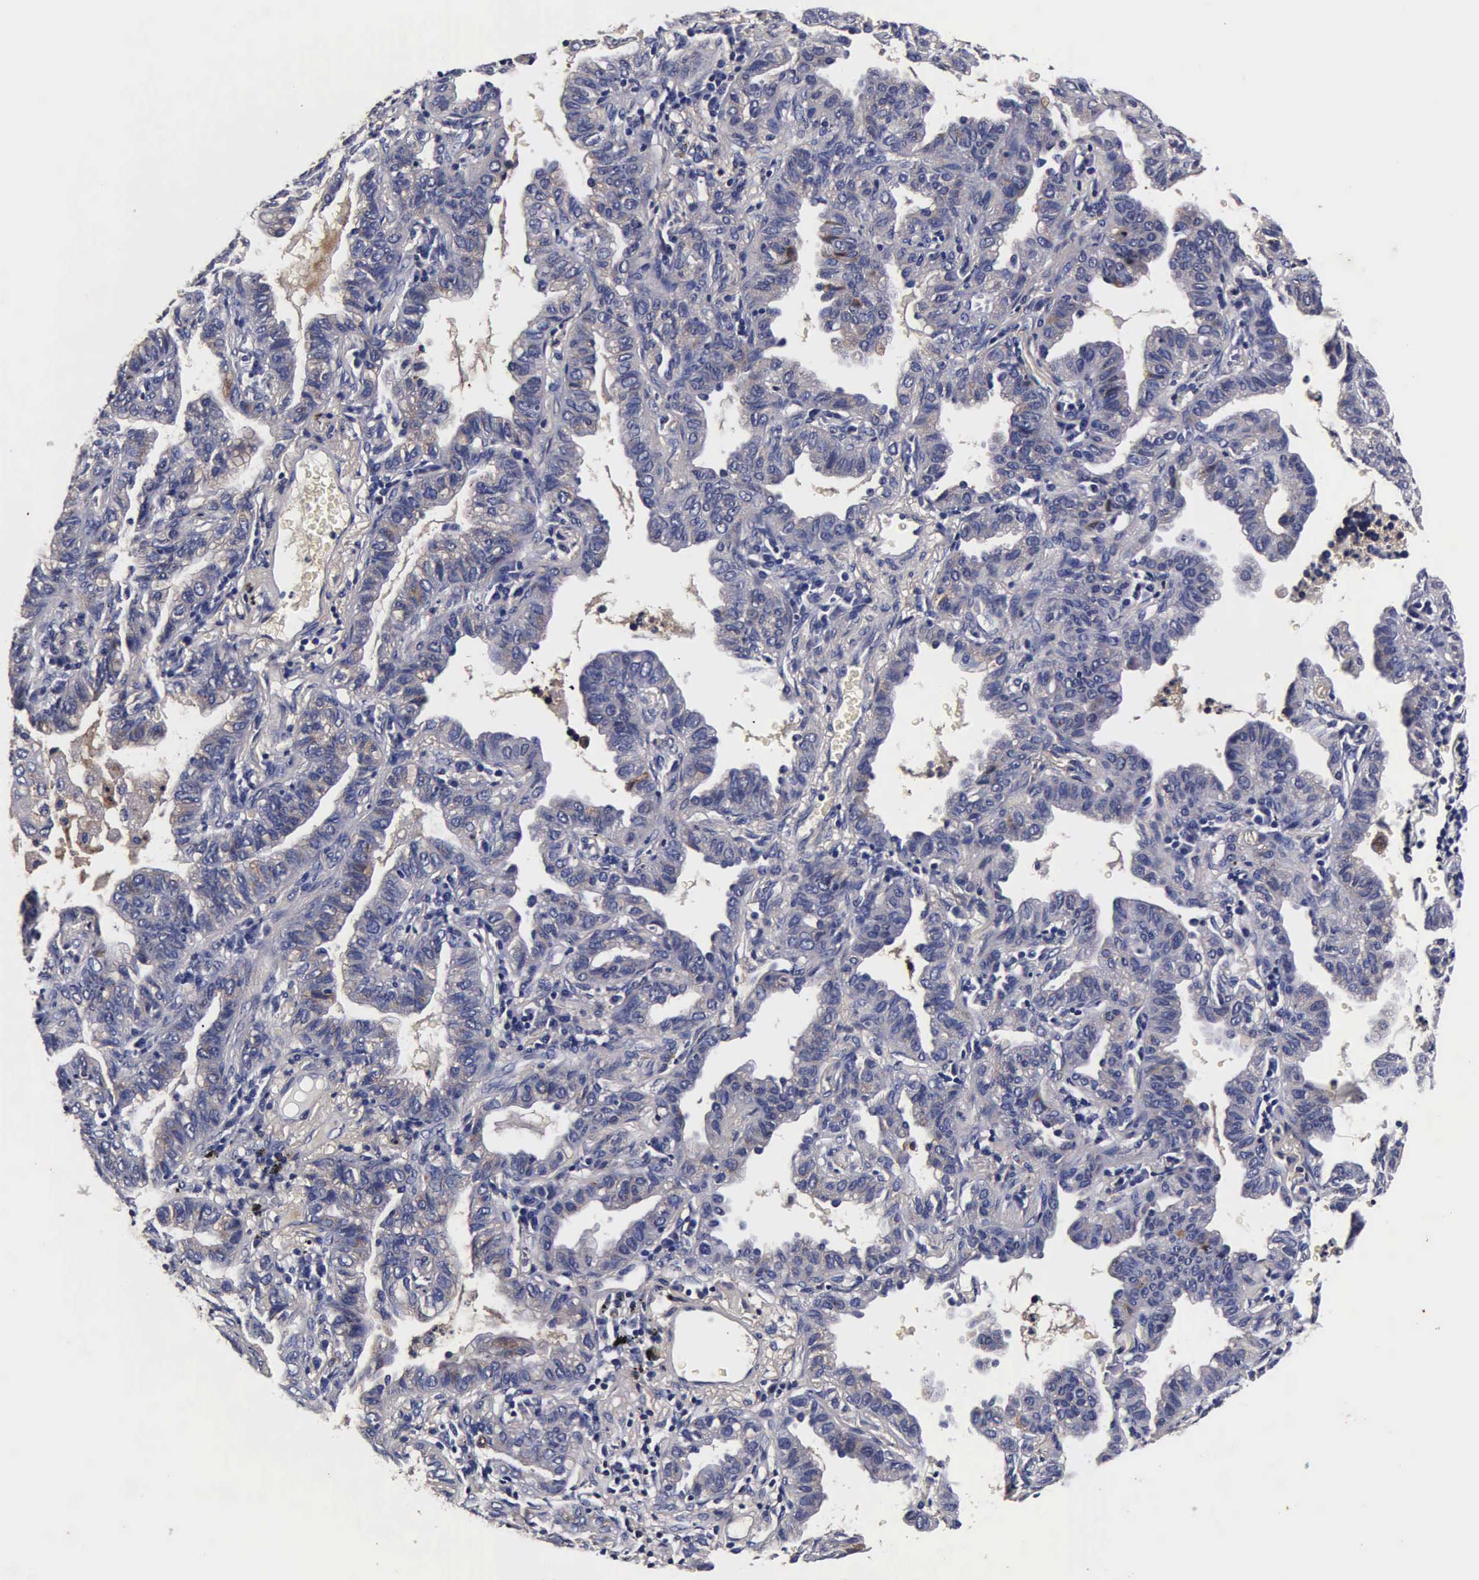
{"staining": {"intensity": "negative", "quantity": "none", "location": "none"}, "tissue": "lung cancer", "cell_type": "Tumor cells", "image_type": "cancer", "snomed": [{"axis": "morphology", "description": "Adenocarcinoma, NOS"}, {"axis": "topography", "description": "Lung"}], "caption": "Micrograph shows no protein positivity in tumor cells of lung cancer (adenocarcinoma) tissue.", "gene": "CST3", "patient": {"sex": "female", "age": 50}}